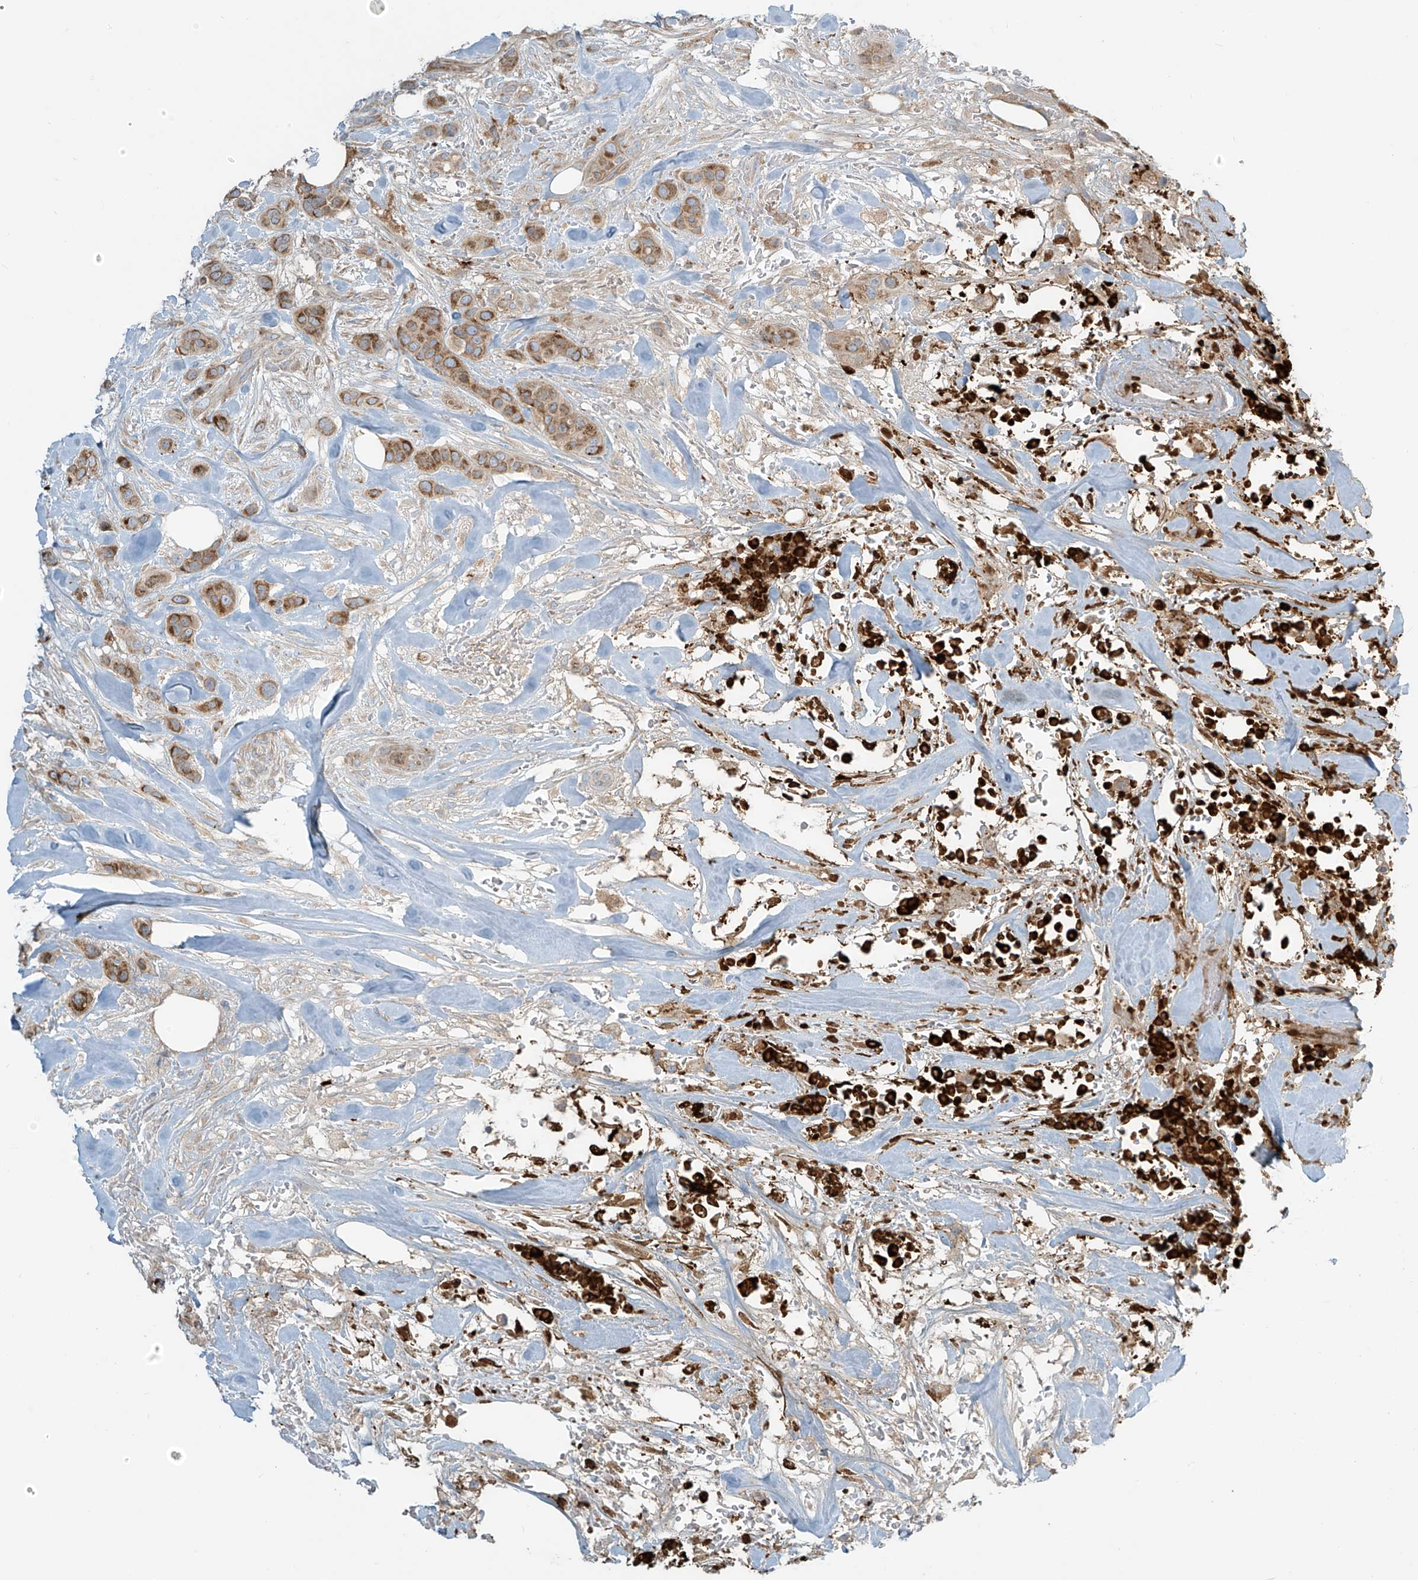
{"staining": {"intensity": "moderate", "quantity": ">75%", "location": "cytoplasmic/membranous"}, "tissue": "breast cancer", "cell_type": "Tumor cells", "image_type": "cancer", "snomed": [{"axis": "morphology", "description": "Lobular carcinoma"}, {"axis": "topography", "description": "Breast"}], "caption": "Immunohistochemistry (IHC) image of neoplastic tissue: breast lobular carcinoma stained using IHC exhibits medium levels of moderate protein expression localized specifically in the cytoplasmic/membranous of tumor cells, appearing as a cytoplasmic/membranous brown color.", "gene": "LZTS3", "patient": {"sex": "female", "age": 51}}